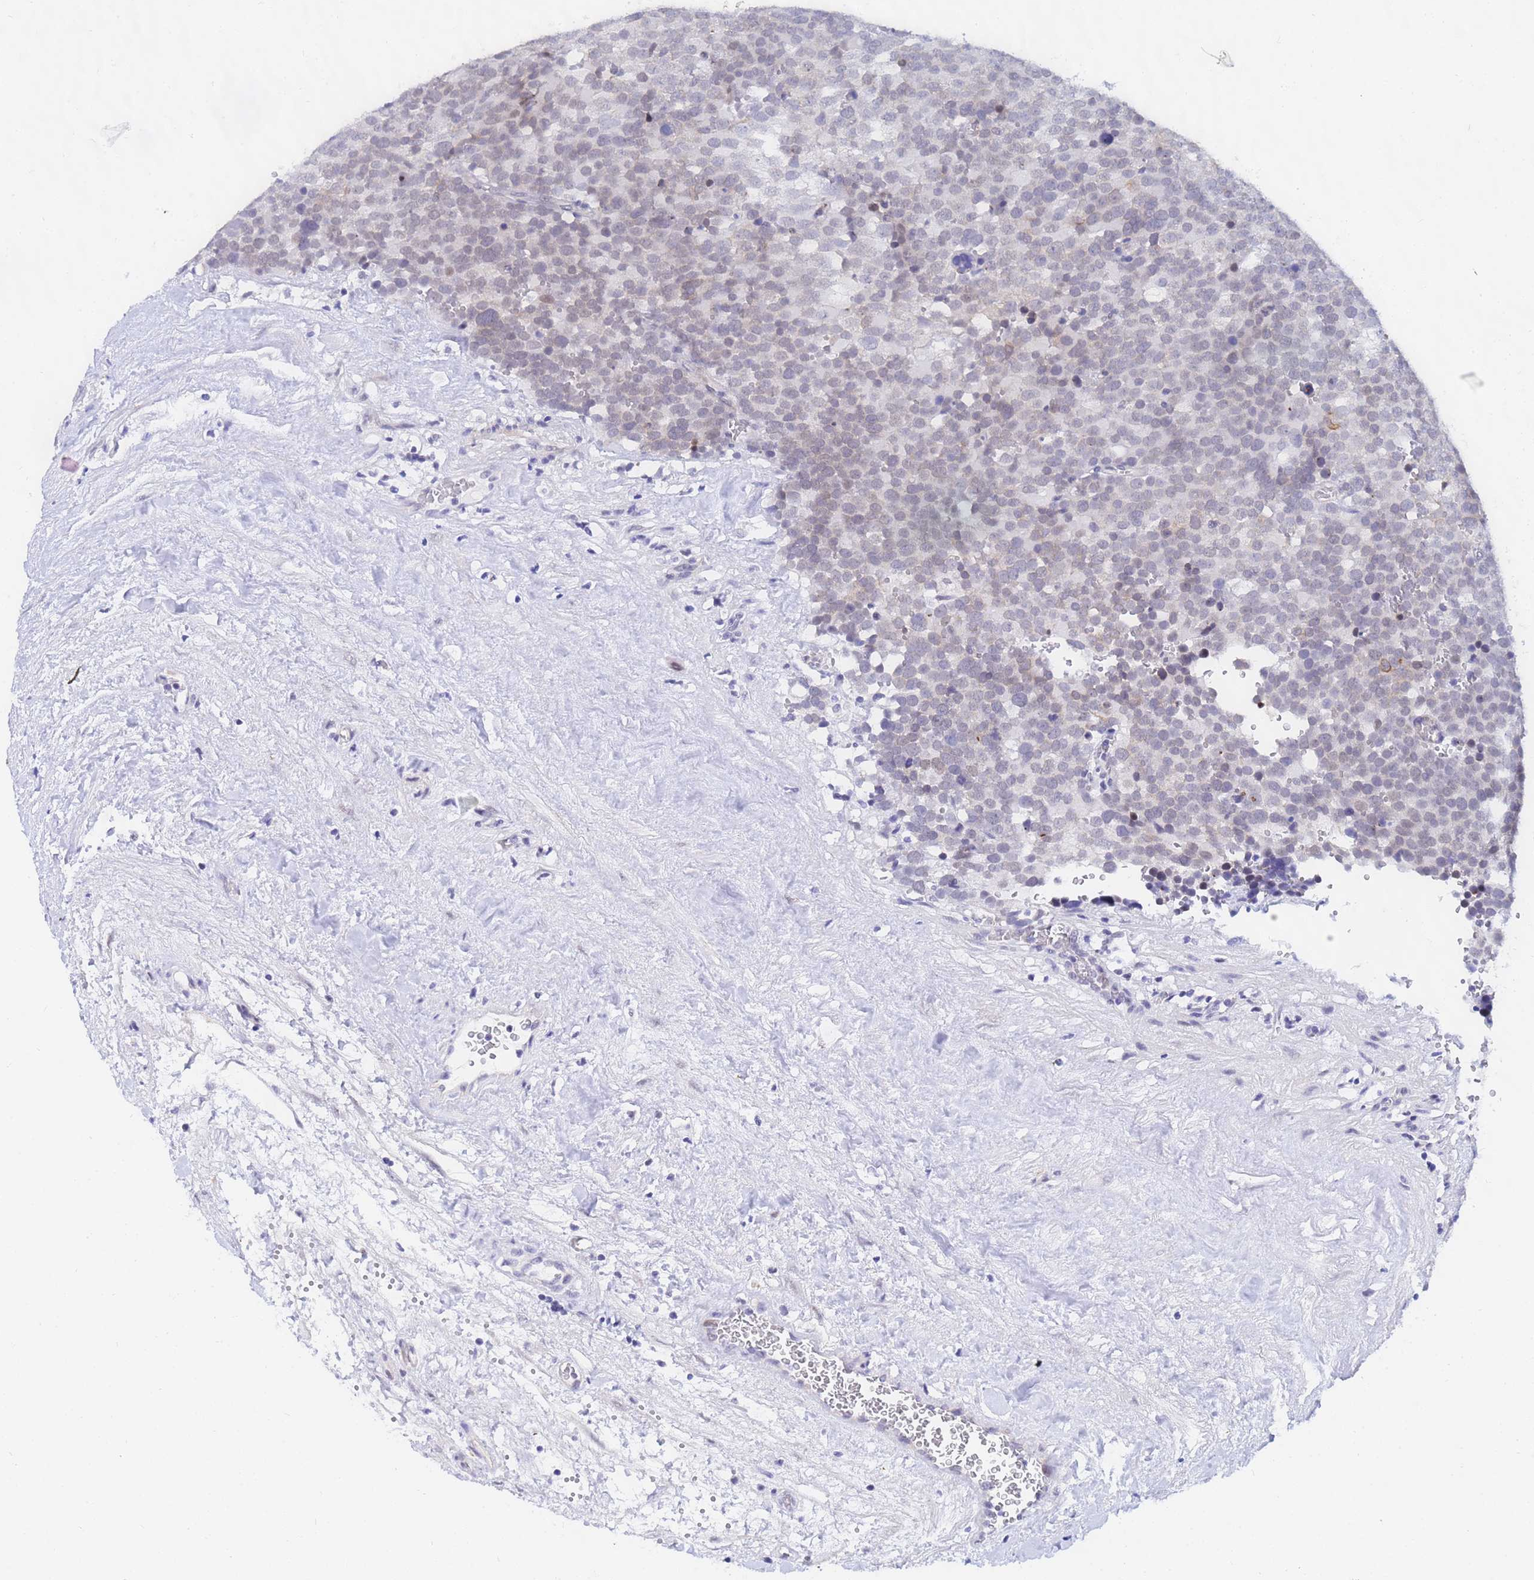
{"staining": {"intensity": "negative", "quantity": "none", "location": "none"}, "tissue": "testis cancer", "cell_type": "Tumor cells", "image_type": "cancer", "snomed": [{"axis": "morphology", "description": "Seminoma, NOS"}, {"axis": "topography", "description": "Testis"}], "caption": "The immunohistochemistry image has no significant staining in tumor cells of seminoma (testis) tissue.", "gene": "CKMT1A", "patient": {"sex": "male", "age": 71}}